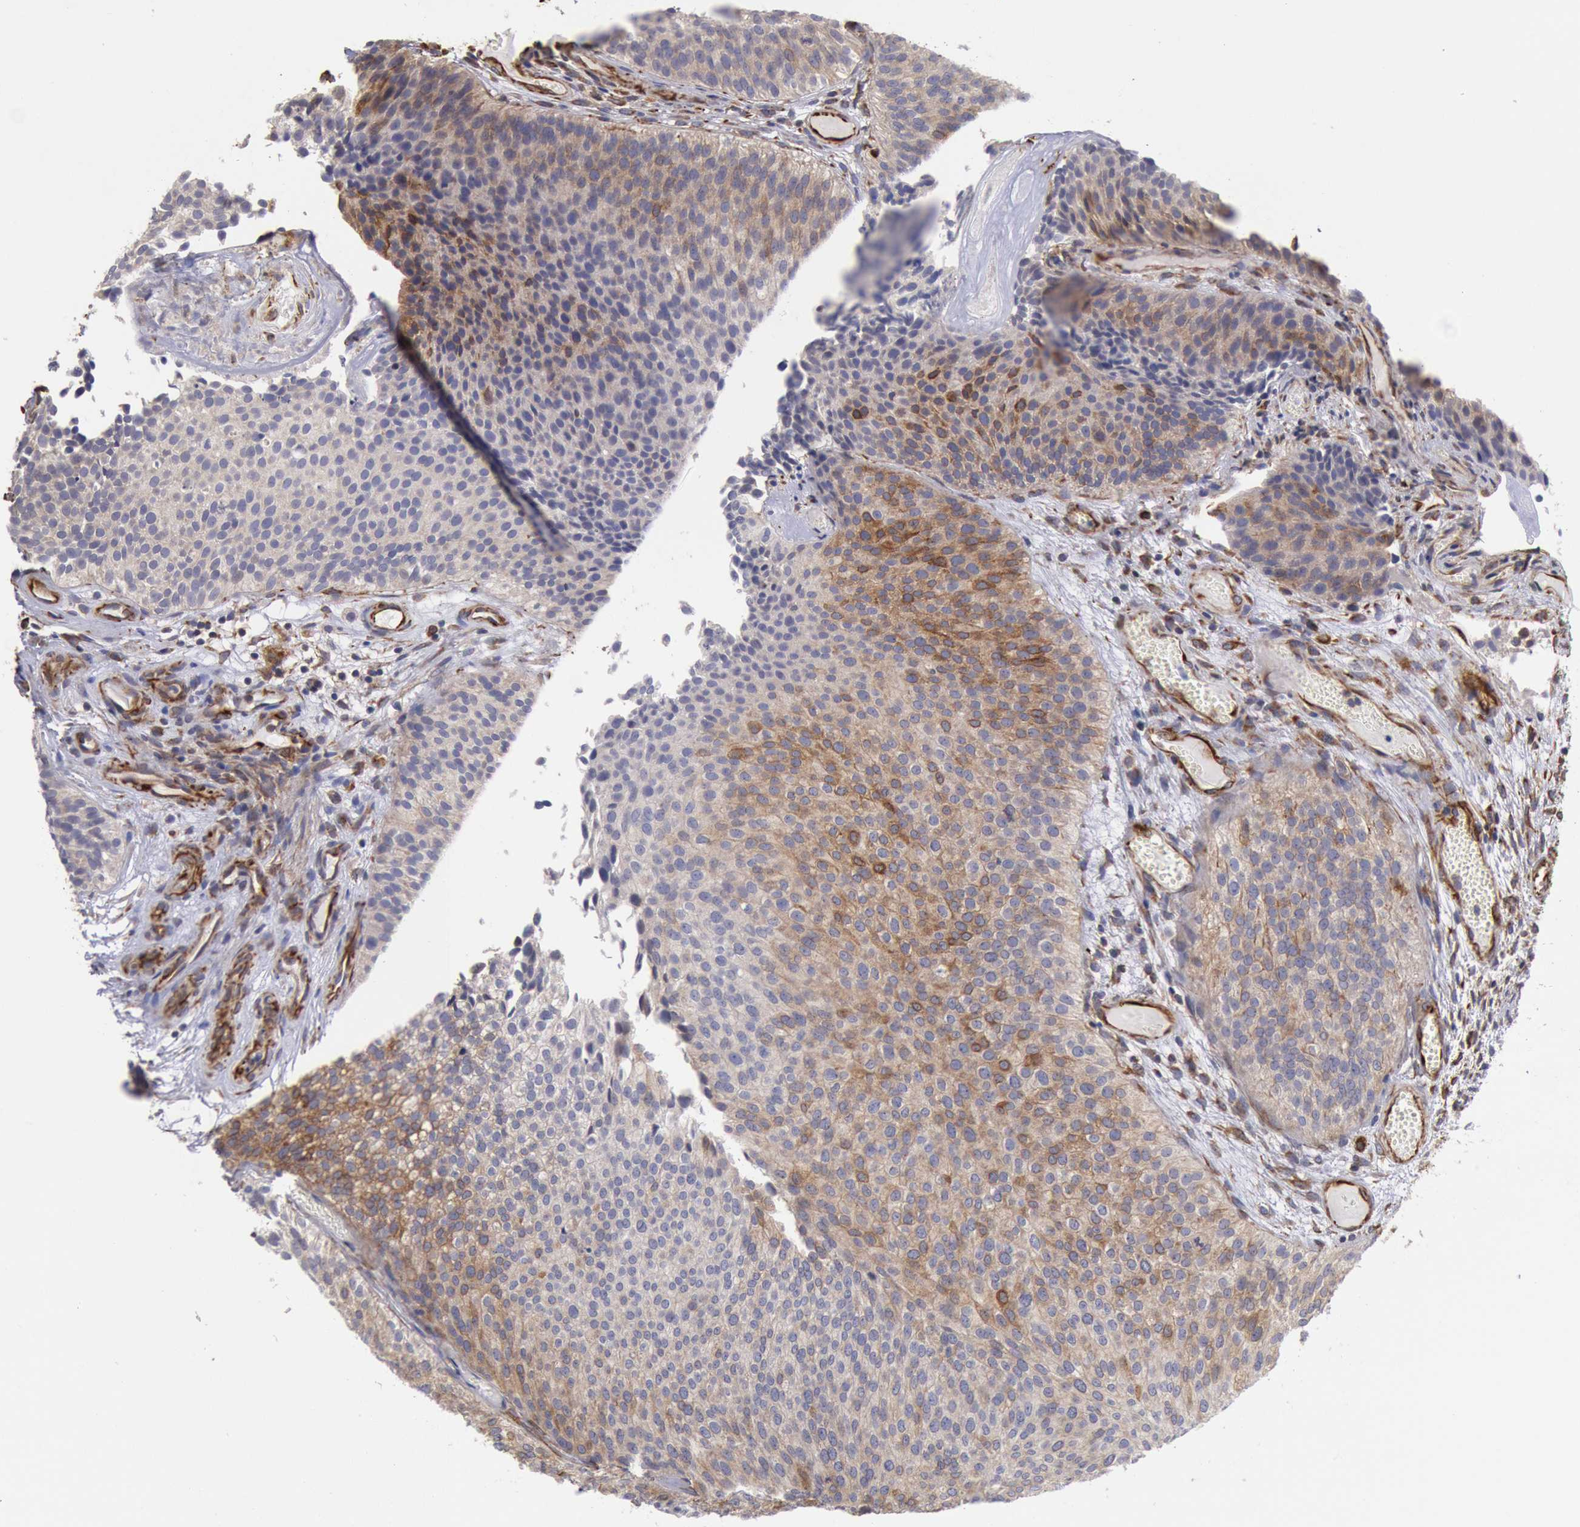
{"staining": {"intensity": "weak", "quantity": "<25%", "location": "cytoplasmic/membranous"}, "tissue": "urothelial cancer", "cell_type": "Tumor cells", "image_type": "cancer", "snomed": [{"axis": "morphology", "description": "Urothelial carcinoma, Low grade"}, {"axis": "topography", "description": "Urinary bladder"}], "caption": "Micrograph shows no significant protein staining in tumor cells of low-grade urothelial carcinoma.", "gene": "RNF139", "patient": {"sex": "male", "age": 84}}